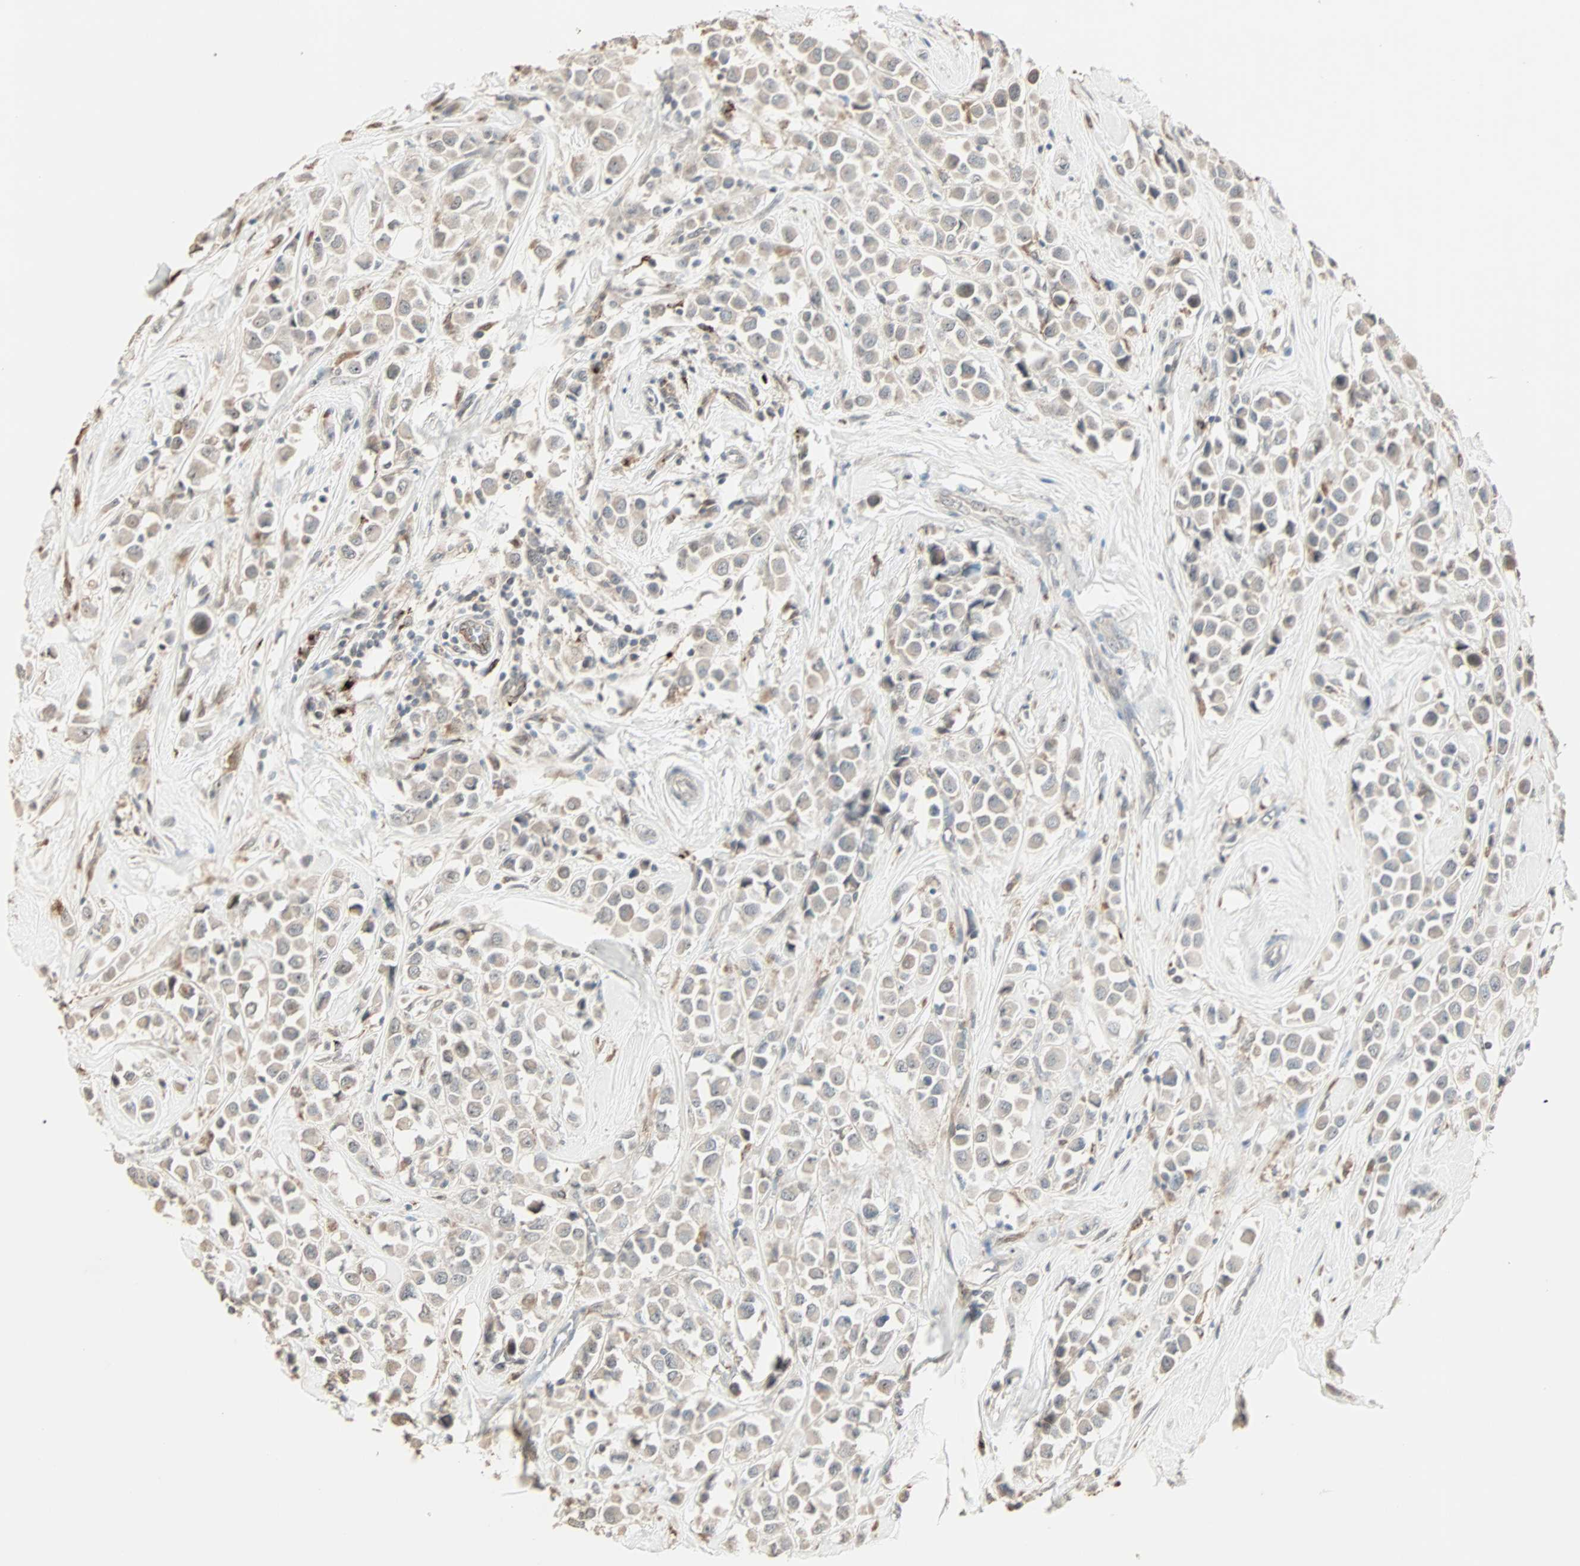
{"staining": {"intensity": "weak", "quantity": ">75%", "location": "cytoplasmic/membranous"}, "tissue": "breast cancer", "cell_type": "Tumor cells", "image_type": "cancer", "snomed": [{"axis": "morphology", "description": "Duct carcinoma"}, {"axis": "topography", "description": "Breast"}], "caption": "This is an image of immunohistochemistry (IHC) staining of infiltrating ductal carcinoma (breast), which shows weak expression in the cytoplasmic/membranous of tumor cells.", "gene": "KDM4A", "patient": {"sex": "female", "age": 61}}